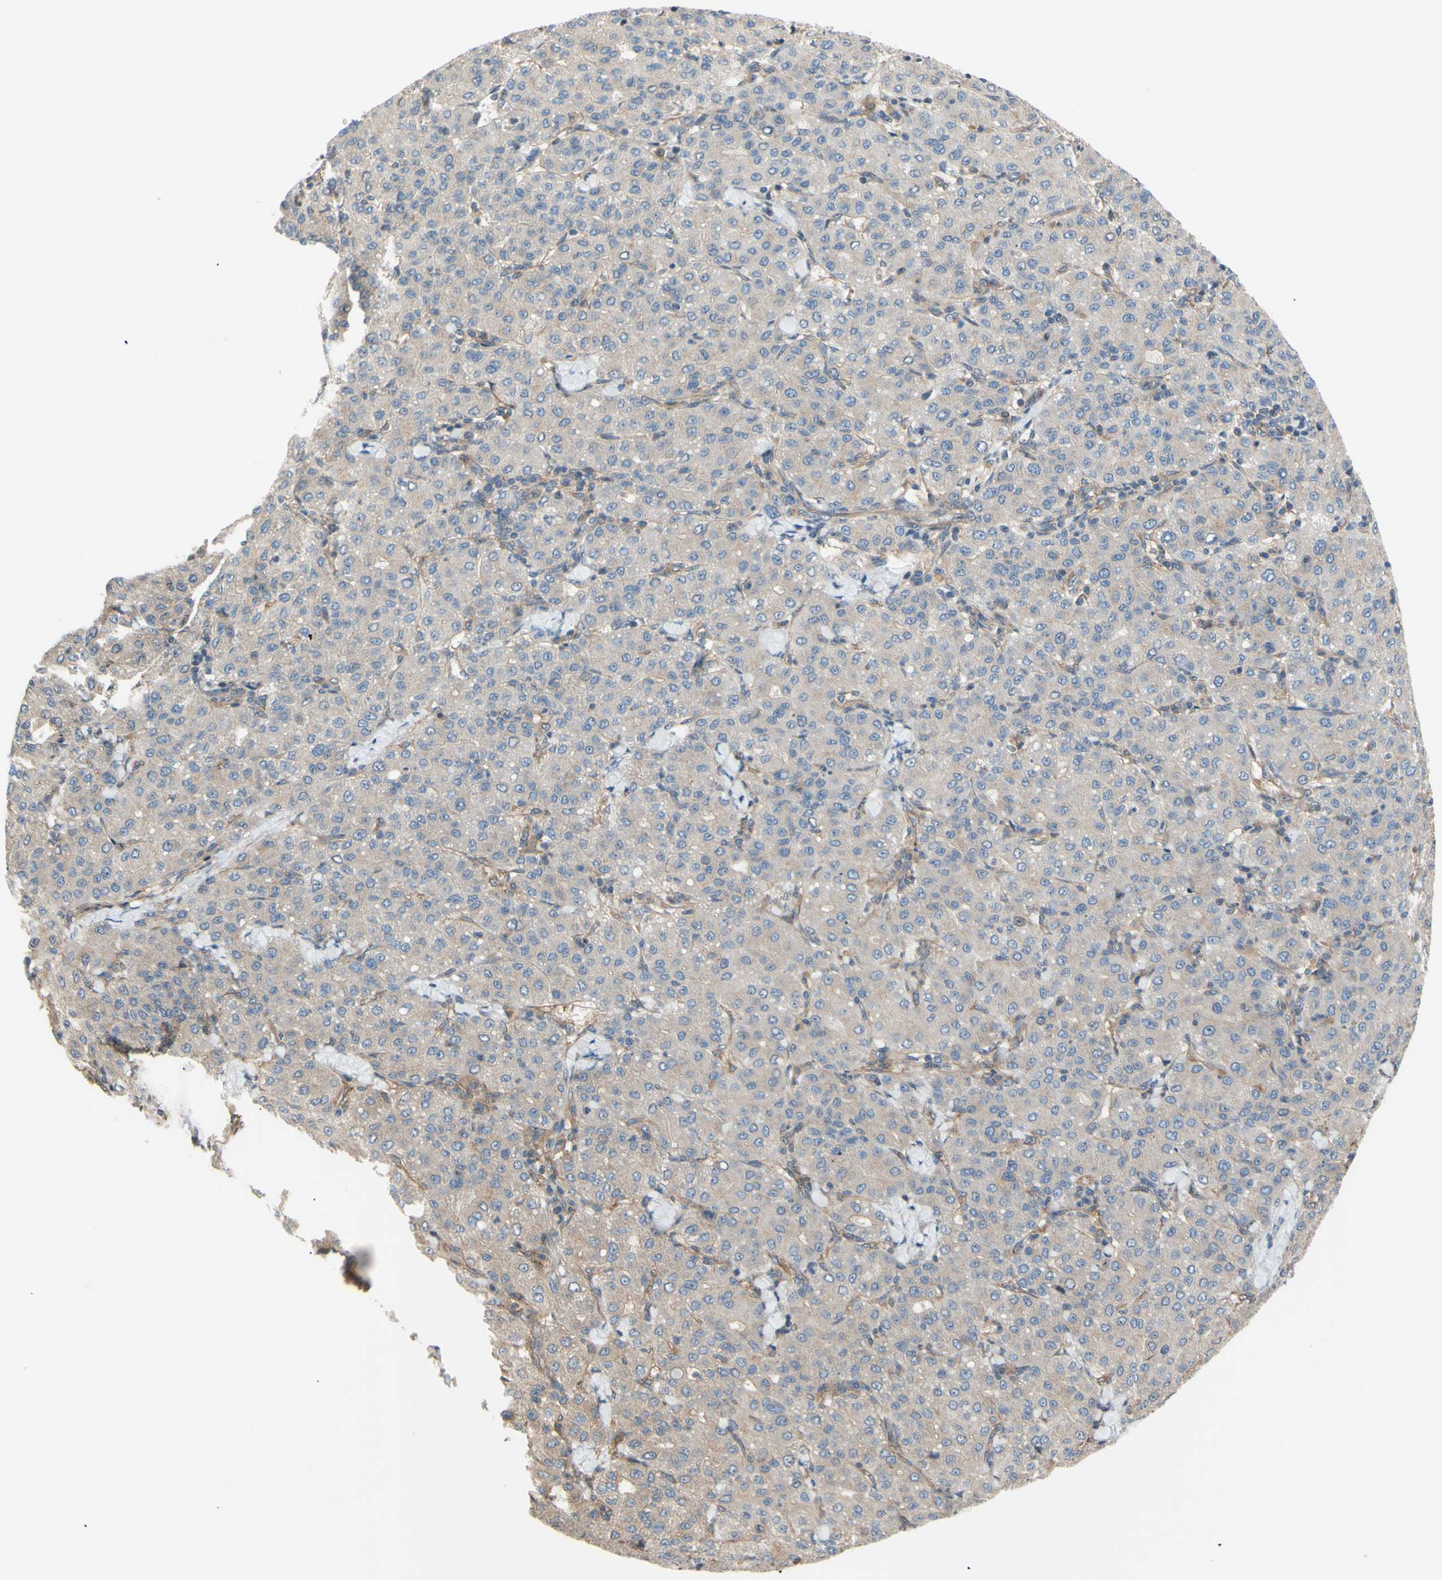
{"staining": {"intensity": "weak", "quantity": "<25%", "location": "cytoplasmic/membranous"}, "tissue": "liver cancer", "cell_type": "Tumor cells", "image_type": "cancer", "snomed": [{"axis": "morphology", "description": "Carcinoma, Hepatocellular, NOS"}, {"axis": "topography", "description": "Liver"}], "caption": "Immunohistochemical staining of human liver hepatocellular carcinoma demonstrates no significant expression in tumor cells. (Immunohistochemistry, brightfield microscopy, high magnification).", "gene": "DYNLRB1", "patient": {"sex": "male", "age": 65}}